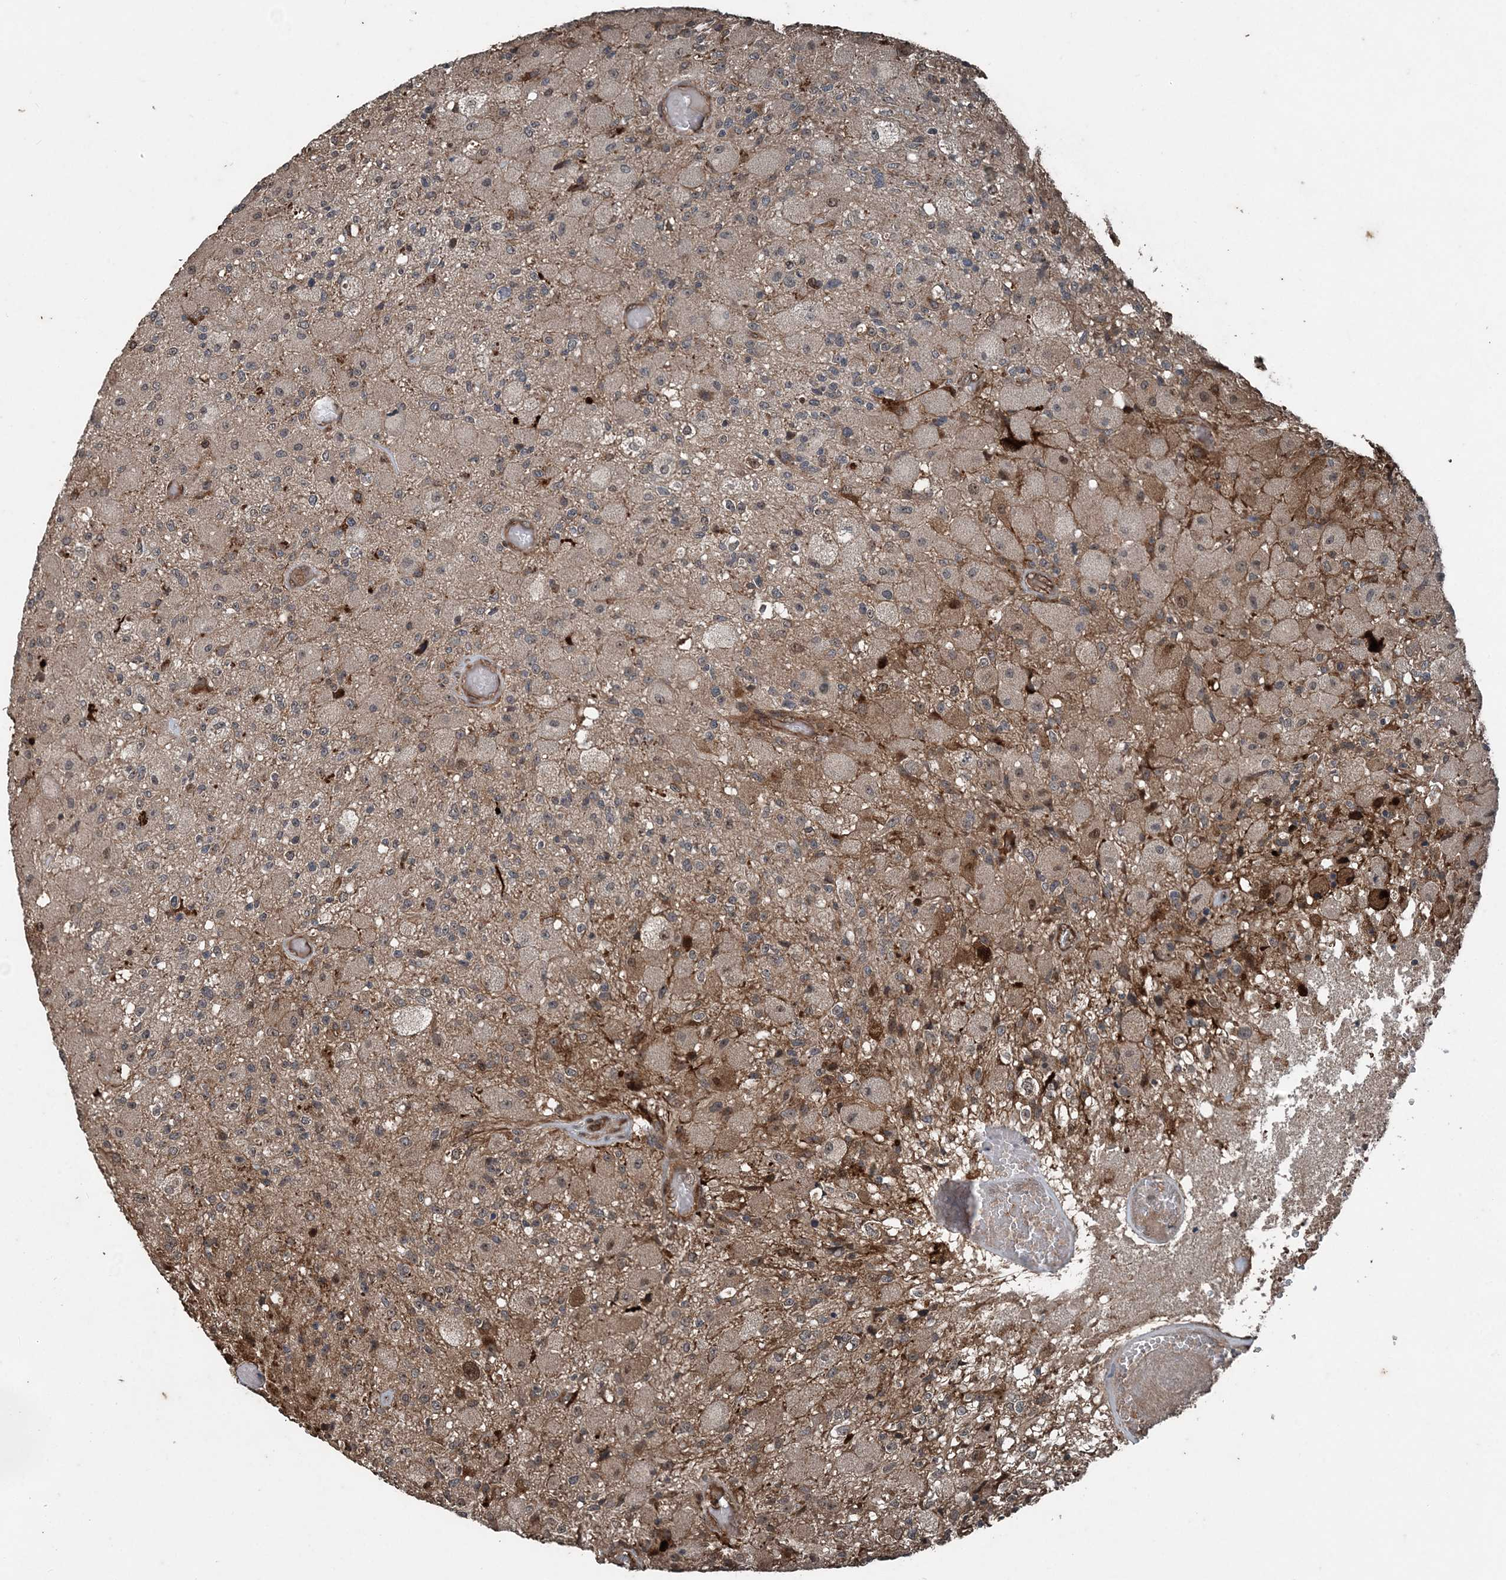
{"staining": {"intensity": "moderate", "quantity": "<25%", "location": "cytoplasmic/membranous,nuclear"}, "tissue": "glioma", "cell_type": "Tumor cells", "image_type": "cancer", "snomed": [{"axis": "morphology", "description": "Normal tissue, NOS"}, {"axis": "morphology", "description": "Glioma, malignant, High grade"}, {"axis": "topography", "description": "Cerebral cortex"}], "caption": "Moderate cytoplasmic/membranous and nuclear expression for a protein is identified in approximately <25% of tumor cells of malignant glioma (high-grade) using IHC.", "gene": "CFL1", "patient": {"sex": "male", "age": 77}}